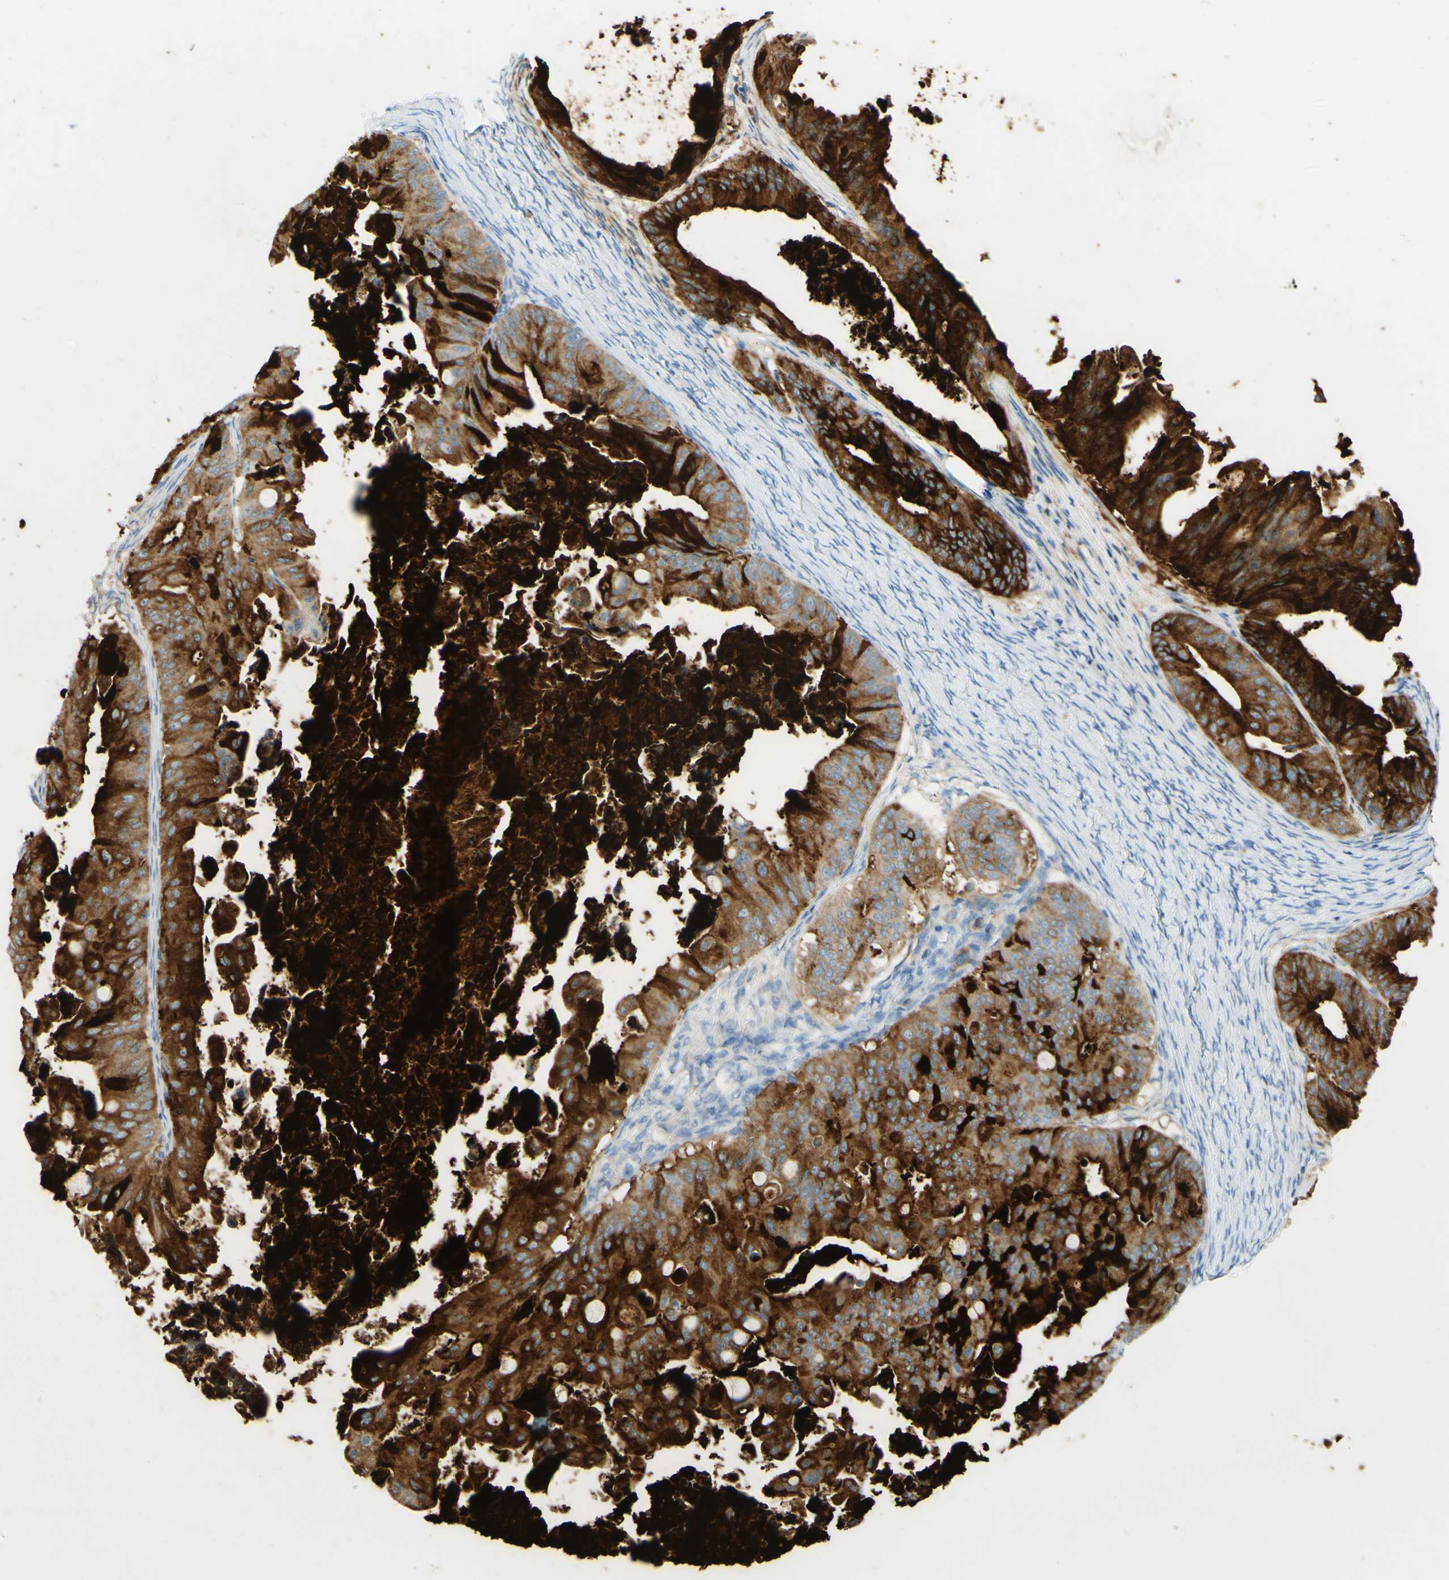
{"staining": {"intensity": "strong", "quantity": ">75%", "location": "cytoplasmic/membranous"}, "tissue": "ovarian cancer", "cell_type": "Tumor cells", "image_type": "cancer", "snomed": [{"axis": "morphology", "description": "Cystadenocarcinoma, mucinous, NOS"}, {"axis": "topography", "description": "Ovary"}], "caption": "Protein expression analysis of human mucinous cystadenocarcinoma (ovarian) reveals strong cytoplasmic/membranous staining in approximately >75% of tumor cells.", "gene": "PIGR", "patient": {"sex": "female", "age": 37}}